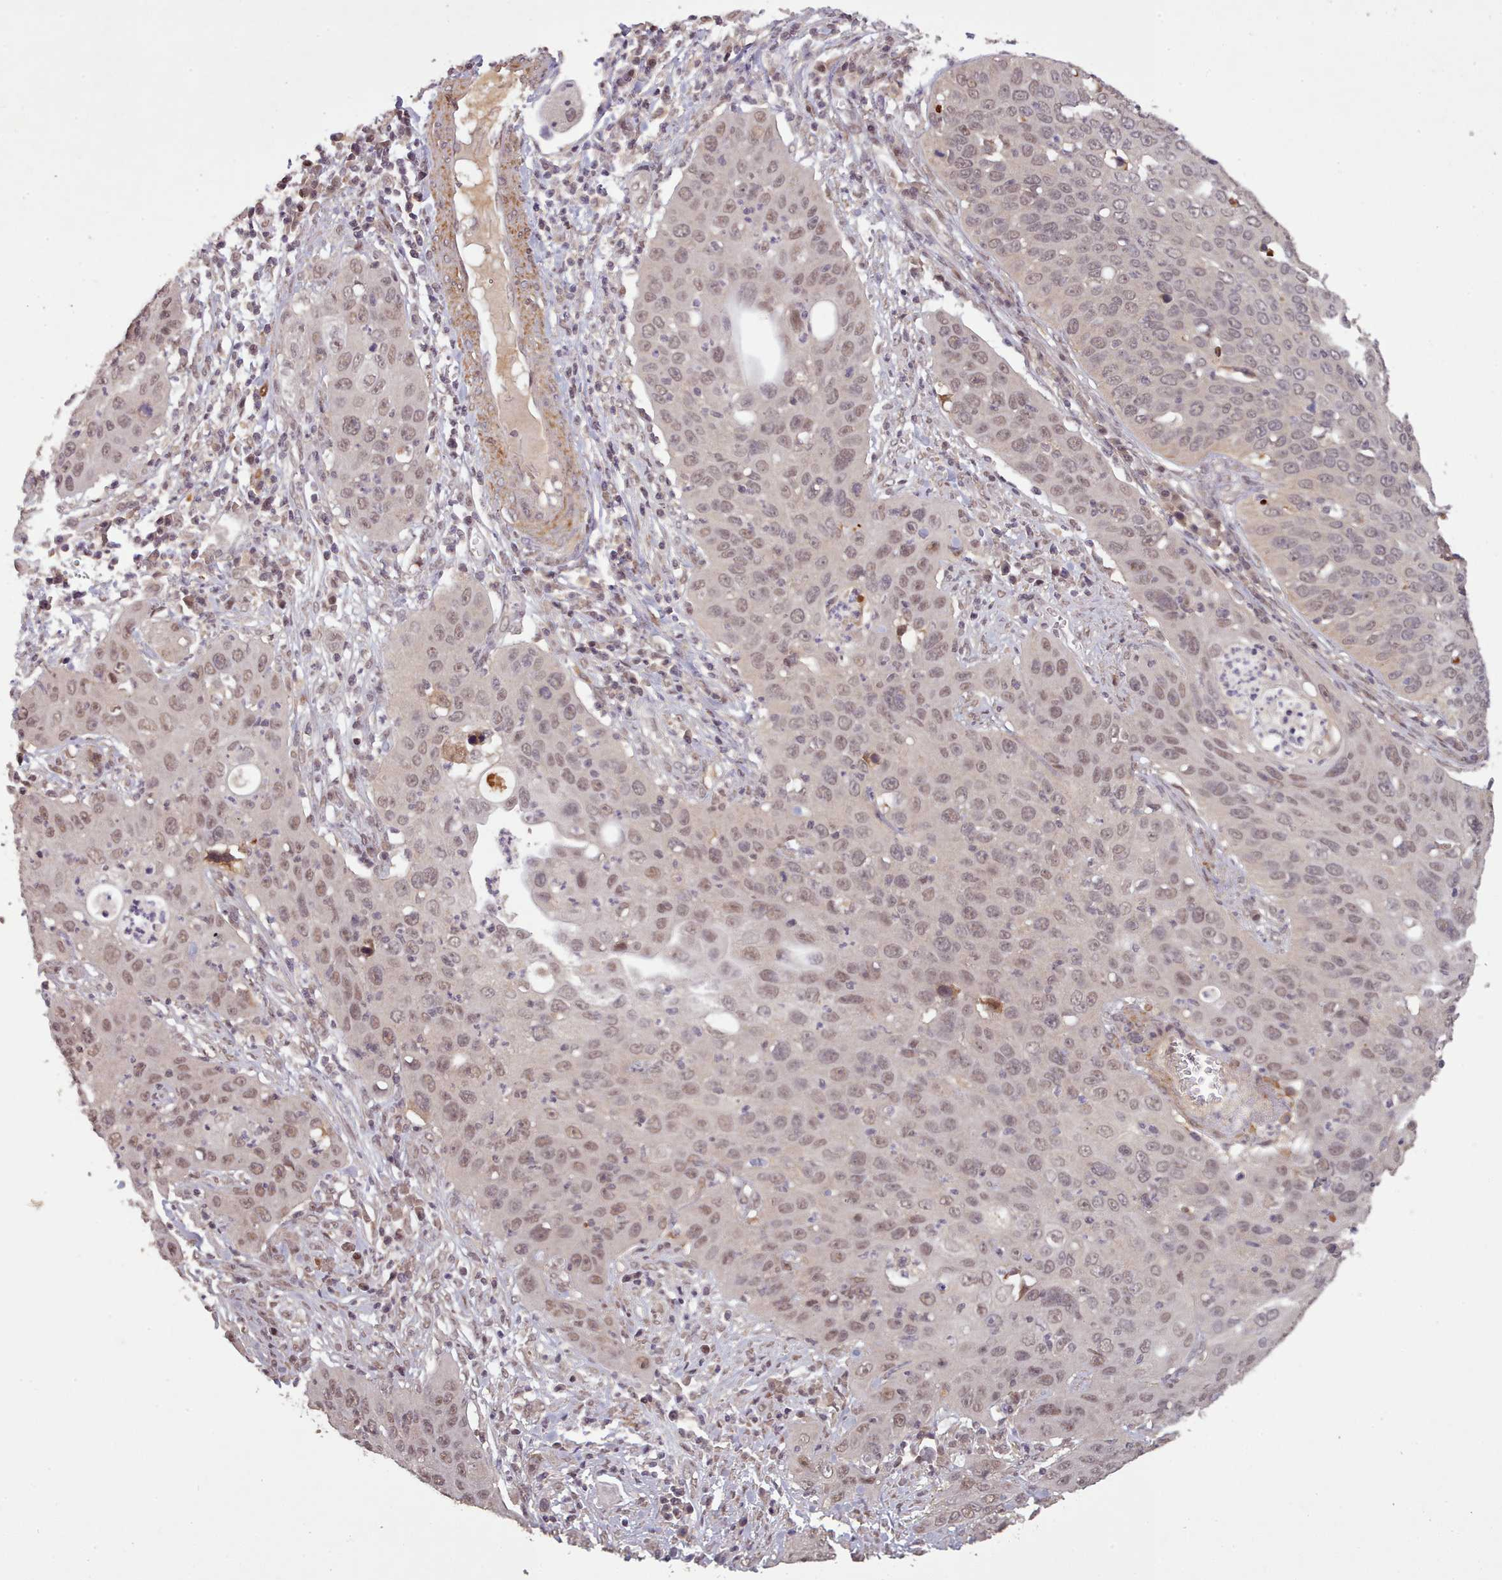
{"staining": {"intensity": "moderate", "quantity": "<25%", "location": "nuclear"}, "tissue": "cervical cancer", "cell_type": "Tumor cells", "image_type": "cancer", "snomed": [{"axis": "morphology", "description": "Squamous cell carcinoma, NOS"}, {"axis": "topography", "description": "Cervix"}], "caption": "A brown stain highlights moderate nuclear positivity of a protein in human cervical cancer tumor cells. Nuclei are stained in blue.", "gene": "CDC6", "patient": {"sex": "female", "age": 36}}